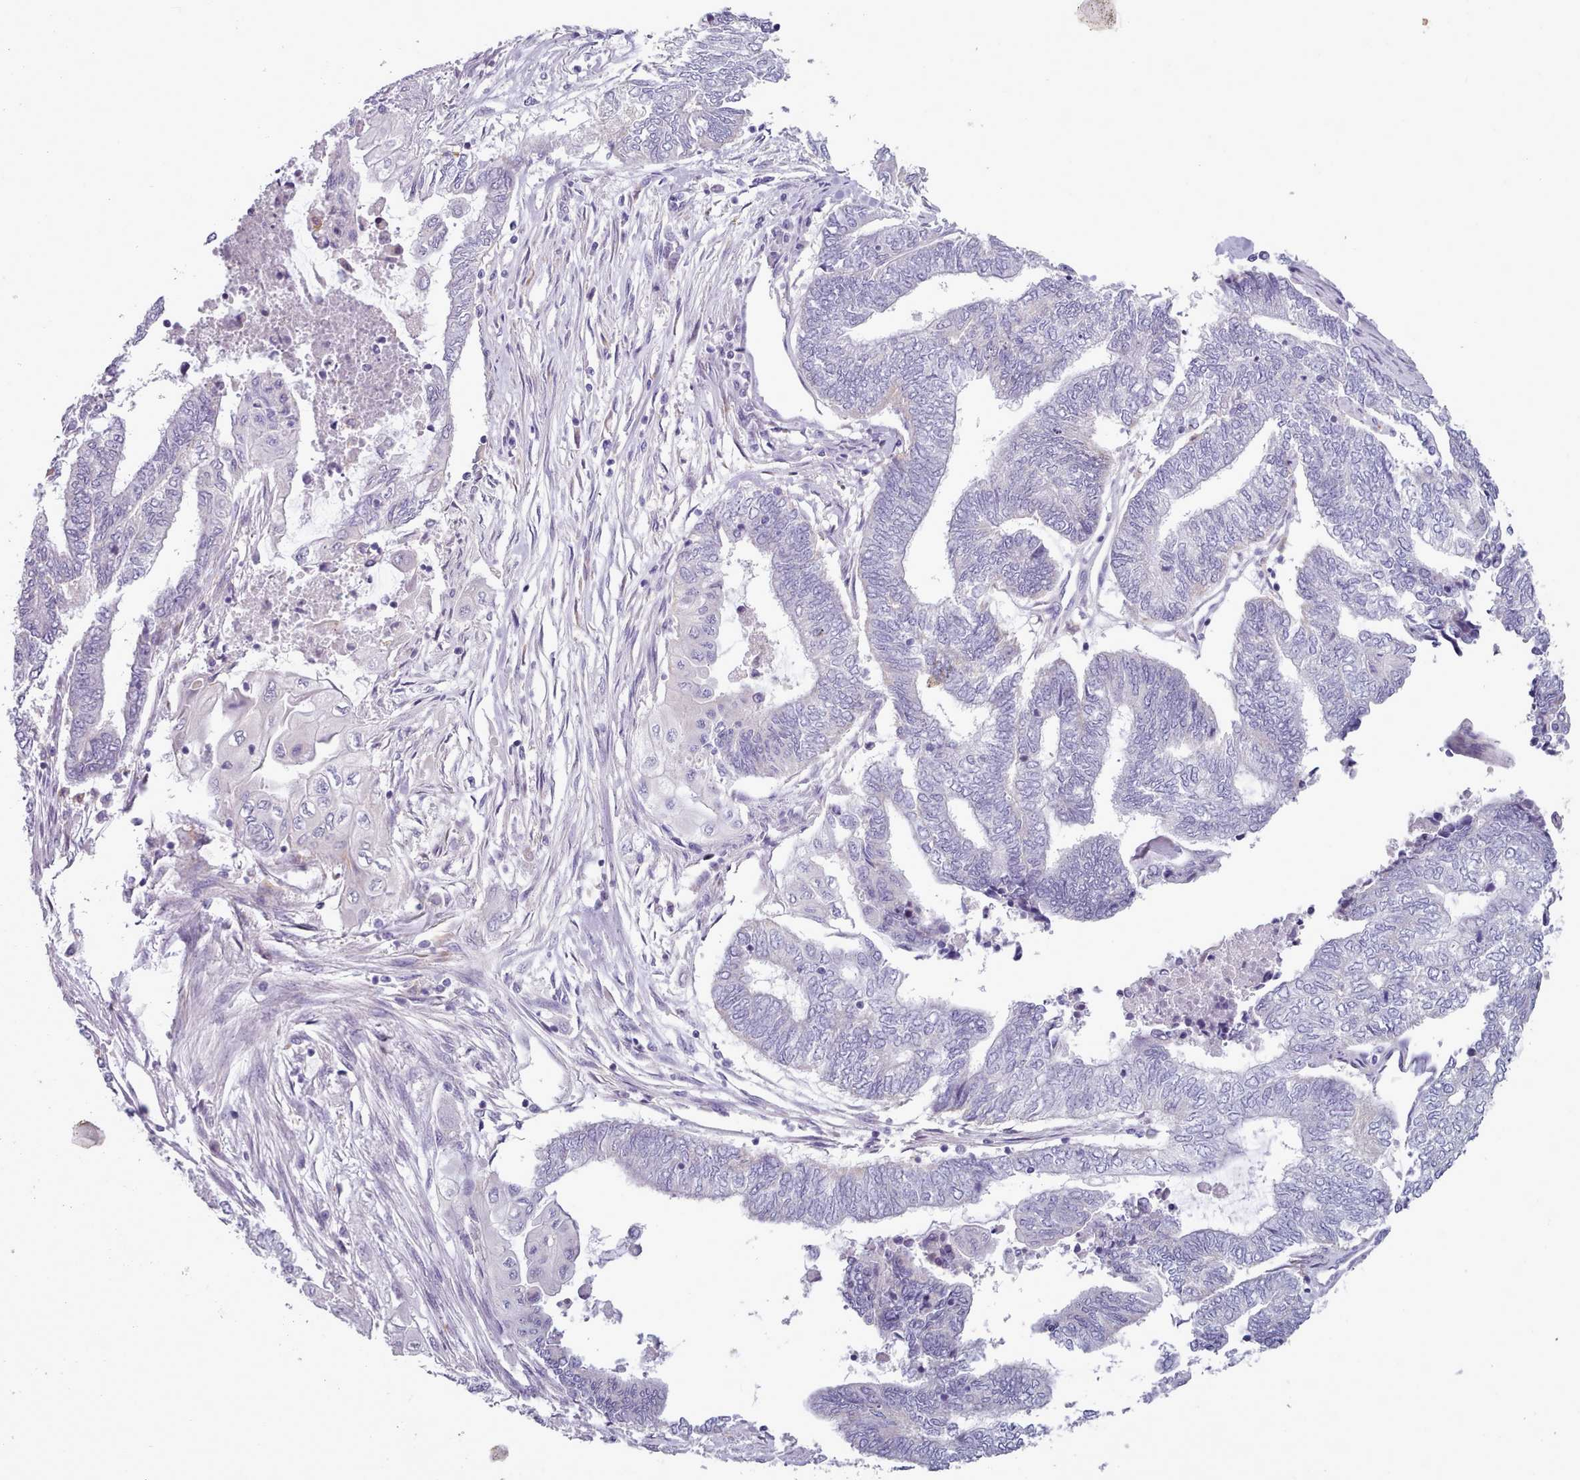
{"staining": {"intensity": "negative", "quantity": "none", "location": "none"}, "tissue": "endometrial cancer", "cell_type": "Tumor cells", "image_type": "cancer", "snomed": [{"axis": "morphology", "description": "Adenocarcinoma, NOS"}, {"axis": "topography", "description": "Uterus"}, {"axis": "topography", "description": "Endometrium"}], "caption": "Tumor cells are negative for protein expression in human endometrial cancer.", "gene": "MYRFL", "patient": {"sex": "female", "age": 70}}